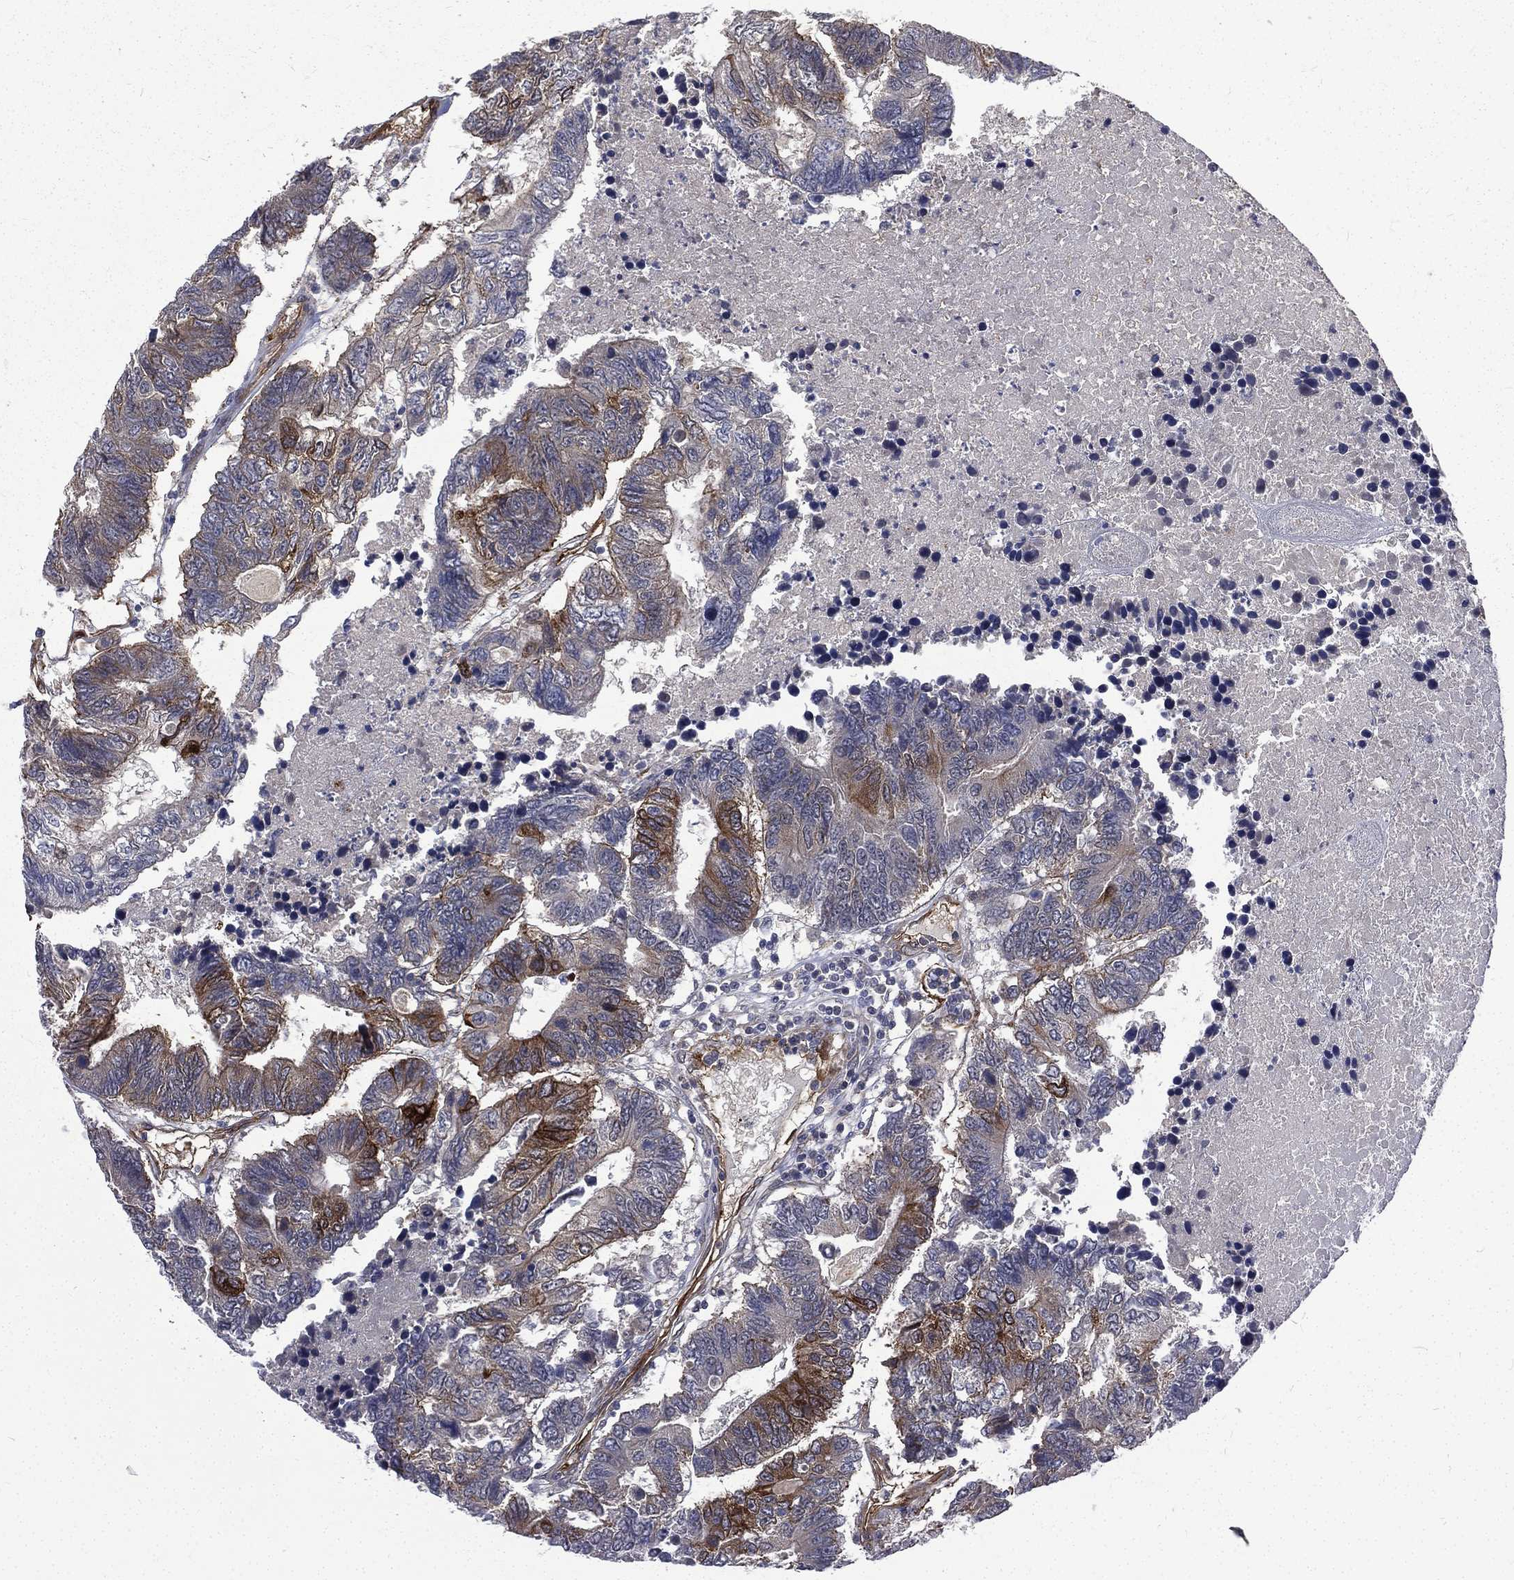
{"staining": {"intensity": "moderate", "quantity": "<25%", "location": "cytoplasmic/membranous"}, "tissue": "colorectal cancer", "cell_type": "Tumor cells", "image_type": "cancer", "snomed": [{"axis": "morphology", "description": "Adenocarcinoma, NOS"}, {"axis": "topography", "description": "Colon"}], "caption": "A brown stain highlights moderate cytoplasmic/membranous positivity of a protein in colorectal cancer (adenocarcinoma) tumor cells.", "gene": "PPFIBP1", "patient": {"sex": "female", "age": 48}}